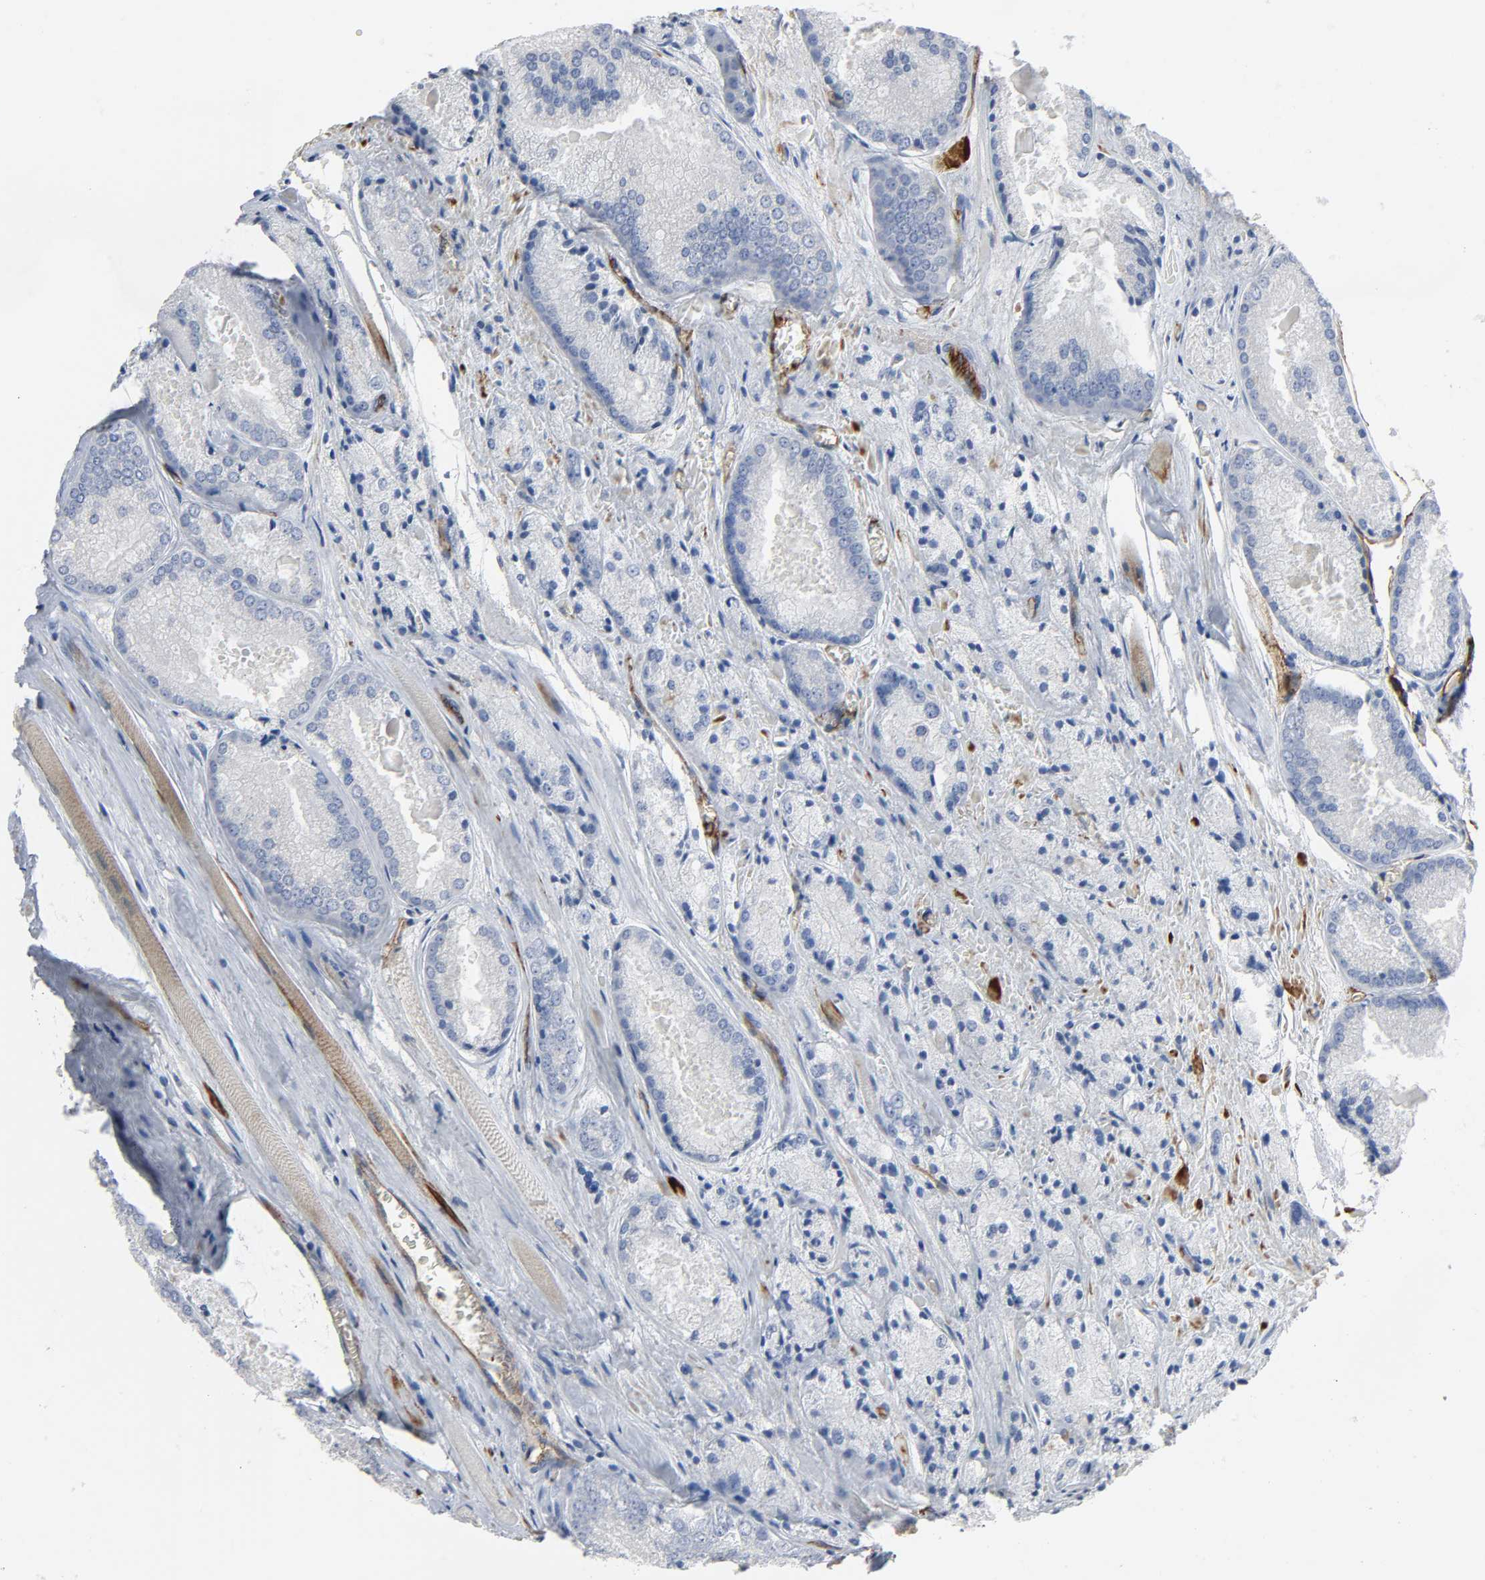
{"staining": {"intensity": "negative", "quantity": "none", "location": "none"}, "tissue": "prostate cancer", "cell_type": "Tumor cells", "image_type": "cancer", "snomed": [{"axis": "morphology", "description": "Adenocarcinoma, Low grade"}, {"axis": "topography", "description": "Prostate"}], "caption": "A high-resolution image shows immunohistochemistry staining of prostate low-grade adenocarcinoma, which shows no significant expression in tumor cells.", "gene": "PECAM1", "patient": {"sex": "male", "age": 64}}